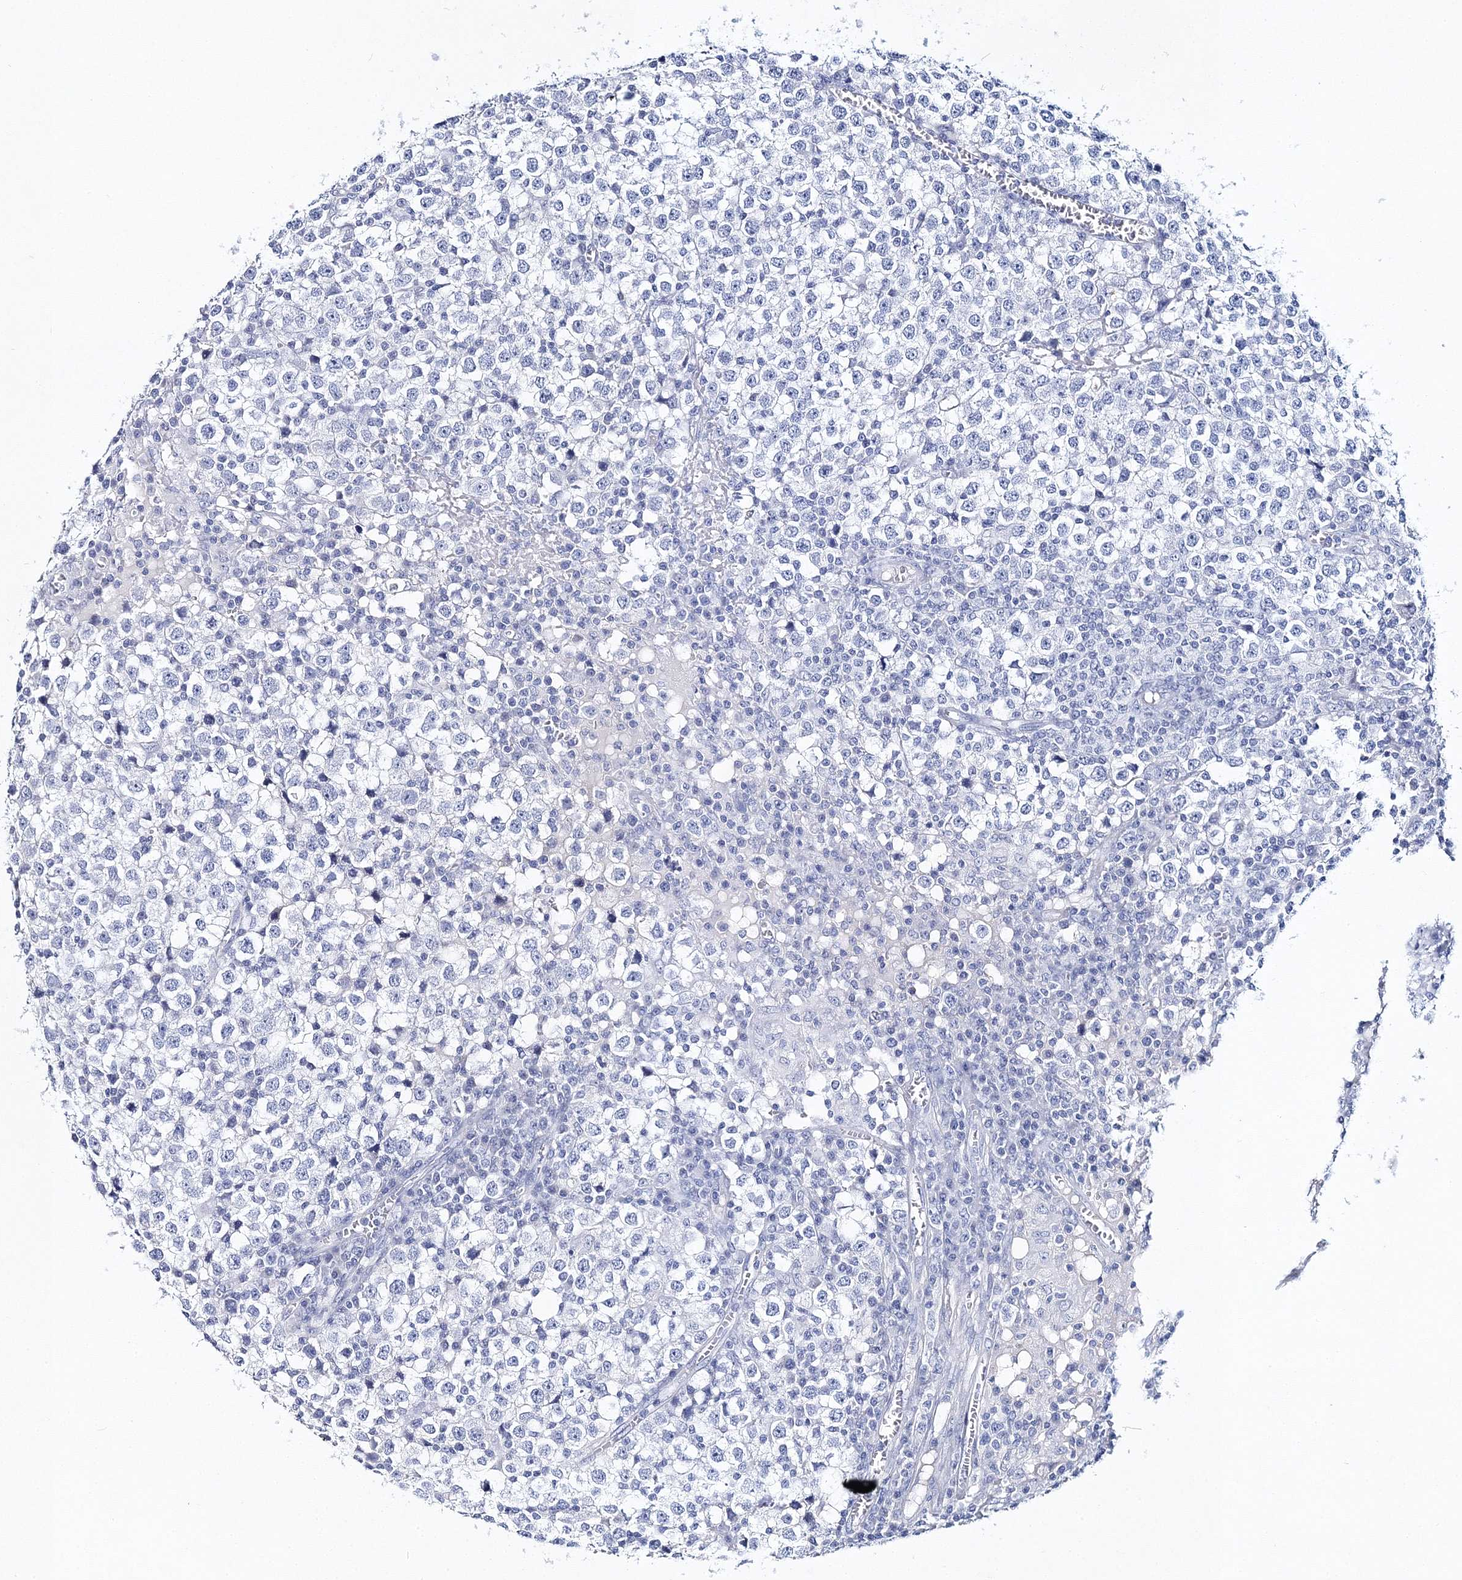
{"staining": {"intensity": "negative", "quantity": "none", "location": "none"}, "tissue": "testis cancer", "cell_type": "Tumor cells", "image_type": "cancer", "snomed": [{"axis": "morphology", "description": "Seminoma, NOS"}, {"axis": "topography", "description": "Testis"}], "caption": "Immunohistochemistry (IHC) histopathology image of neoplastic tissue: human testis cancer (seminoma) stained with DAB (3,3'-diaminobenzidine) exhibits no significant protein positivity in tumor cells.", "gene": "MYOZ2", "patient": {"sex": "male", "age": 65}}